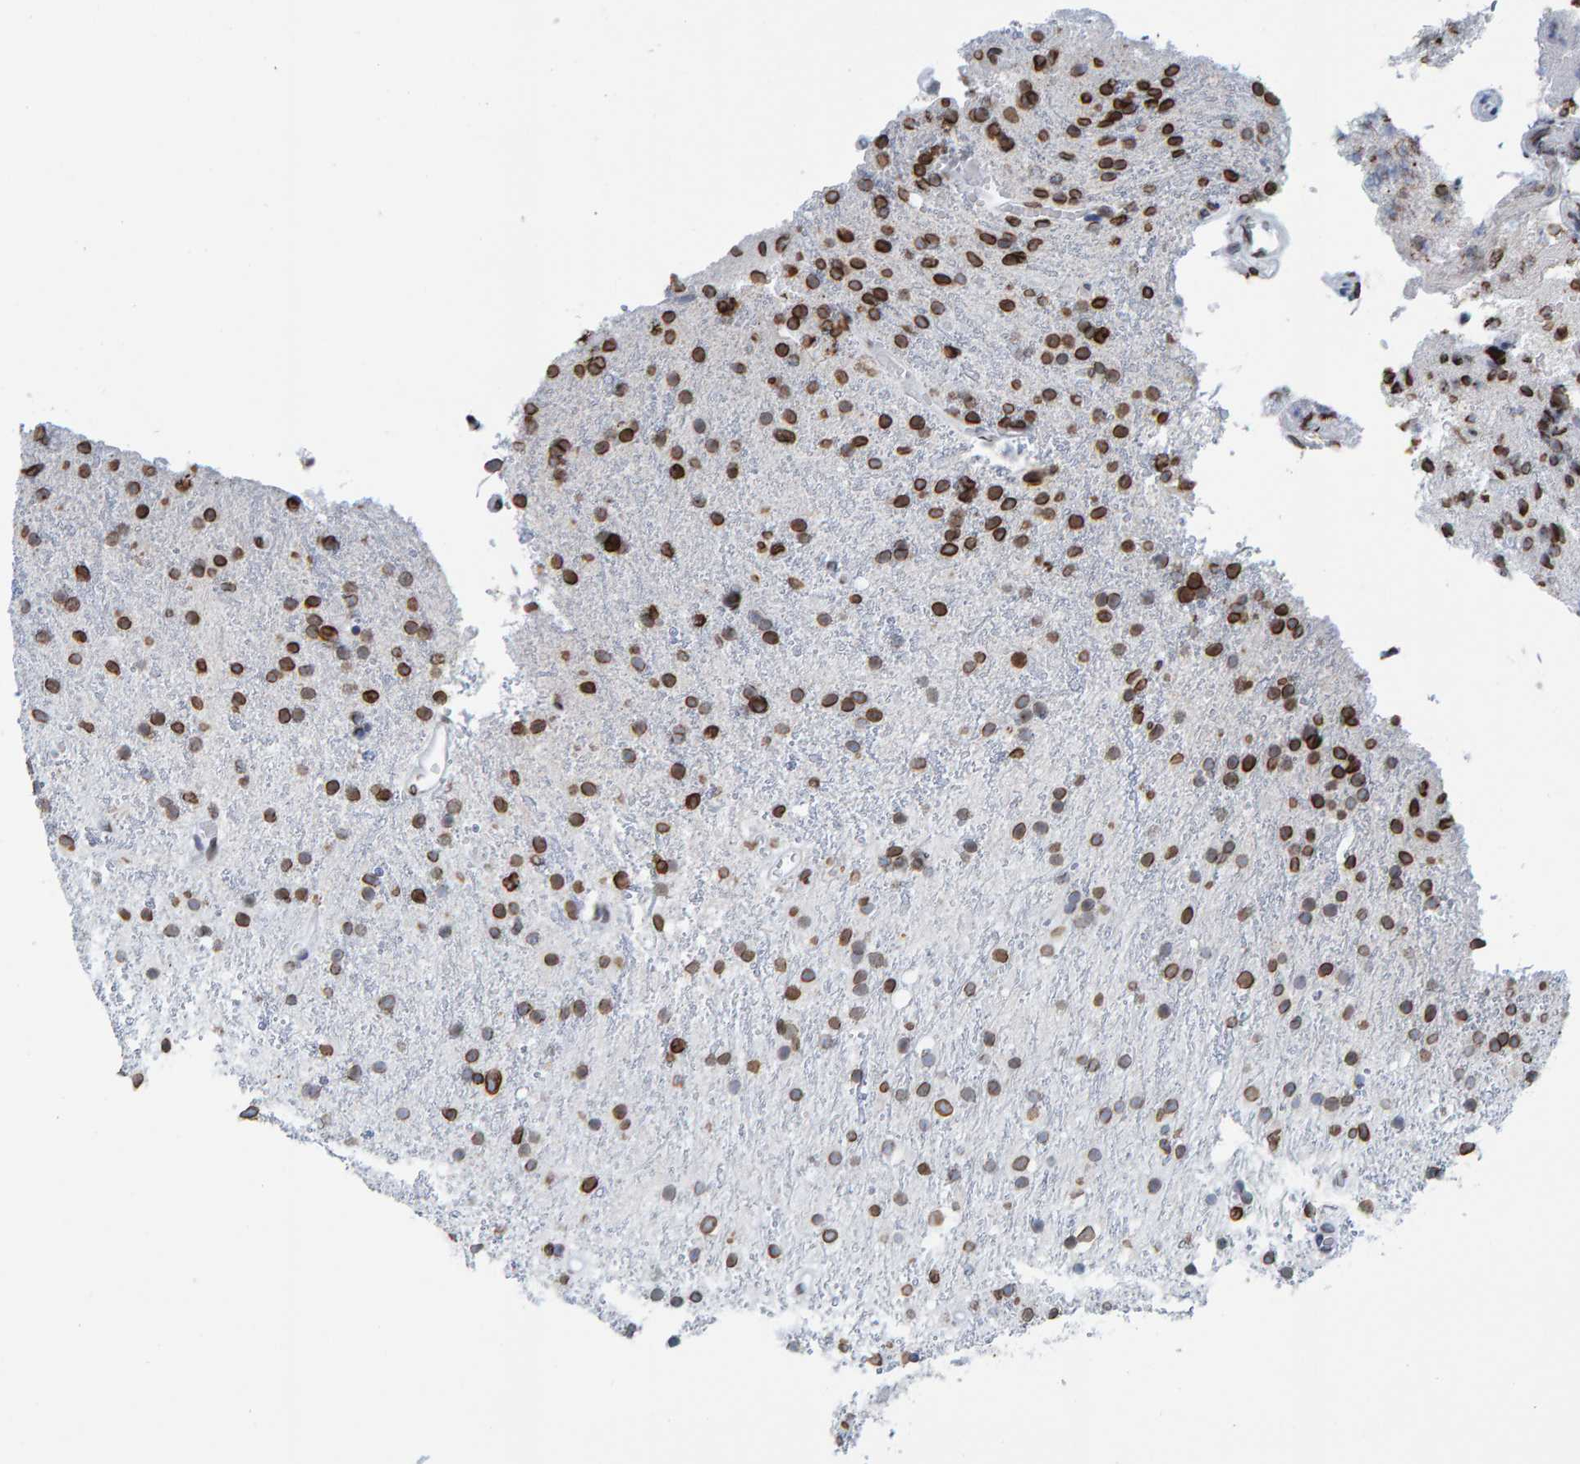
{"staining": {"intensity": "strong", "quantity": "25%-75%", "location": "cytoplasmic/membranous,nuclear"}, "tissue": "glioma", "cell_type": "Tumor cells", "image_type": "cancer", "snomed": [{"axis": "morphology", "description": "Glioma, malignant, High grade"}, {"axis": "topography", "description": "Brain"}], "caption": "Malignant high-grade glioma was stained to show a protein in brown. There is high levels of strong cytoplasmic/membranous and nuclear expression in about 25%-75% of tumor cells. The protein of interest is stained brown, and the nuclei are stained in blue (DAB IHC with brightfield microscopy, high magnification).", "gene": "LMNB2", "patient": {"sex": "male", "age": 47}}